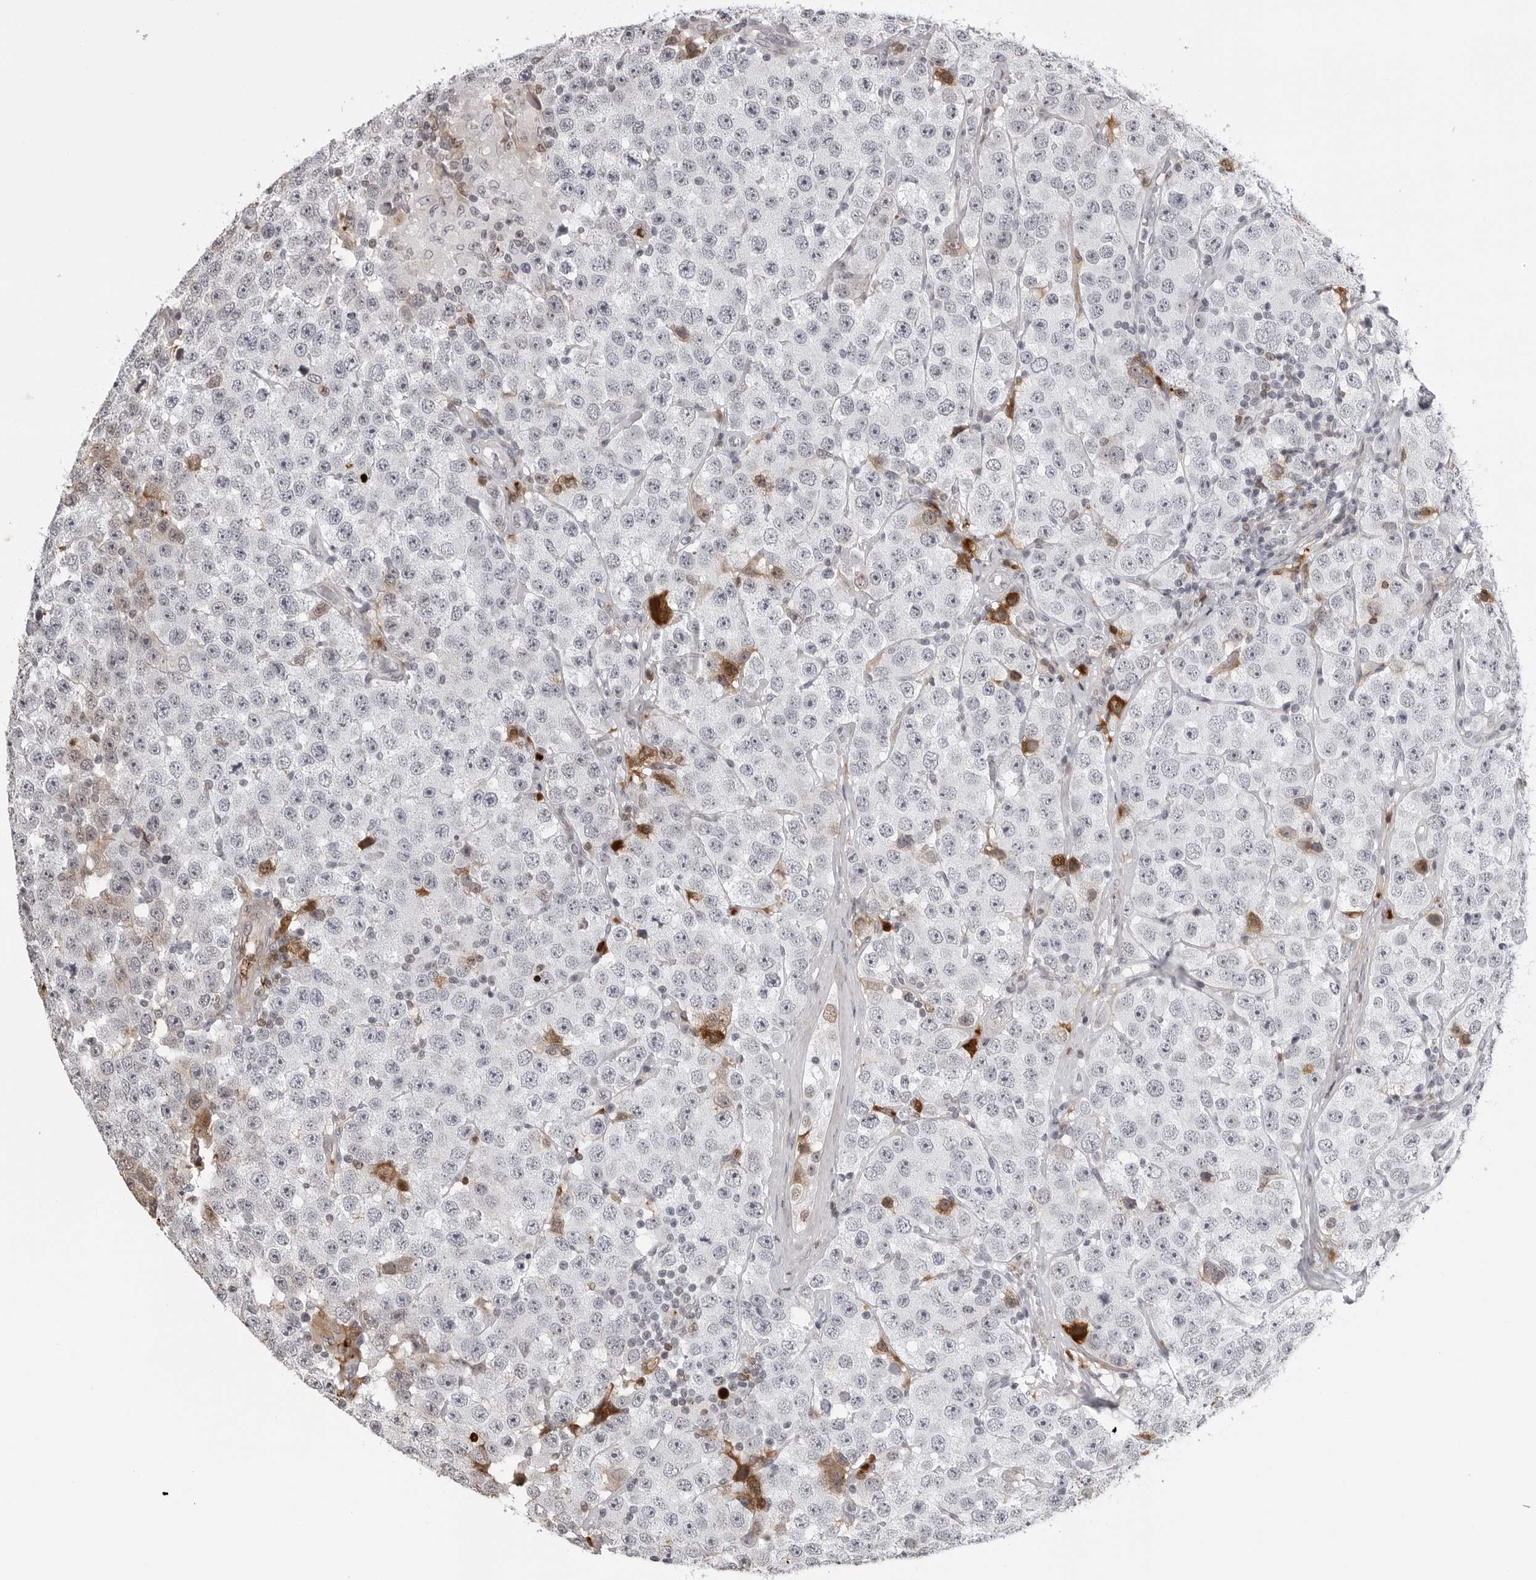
{"staining": {"intensity": "negative", "quantity": "none", "location": "none"}, "tissue": "testis cancer", "cell_type": "Tumor cells", "image_type": "cancer", "snomed": [{"axis": "morphology", "description": "Seminoma, NOS"}, {"axis": "morphology", "description": "Carcinoma, Embryonal, NOS"}, {"axis": "topography", "description": "Testis"}], "caption": "Embryonal carcinoma (testis) stained for a protein using IHC shows no staining tumor cells.", "gene": "CXCR5", "patient": {"sex": "male", "age": 28}}